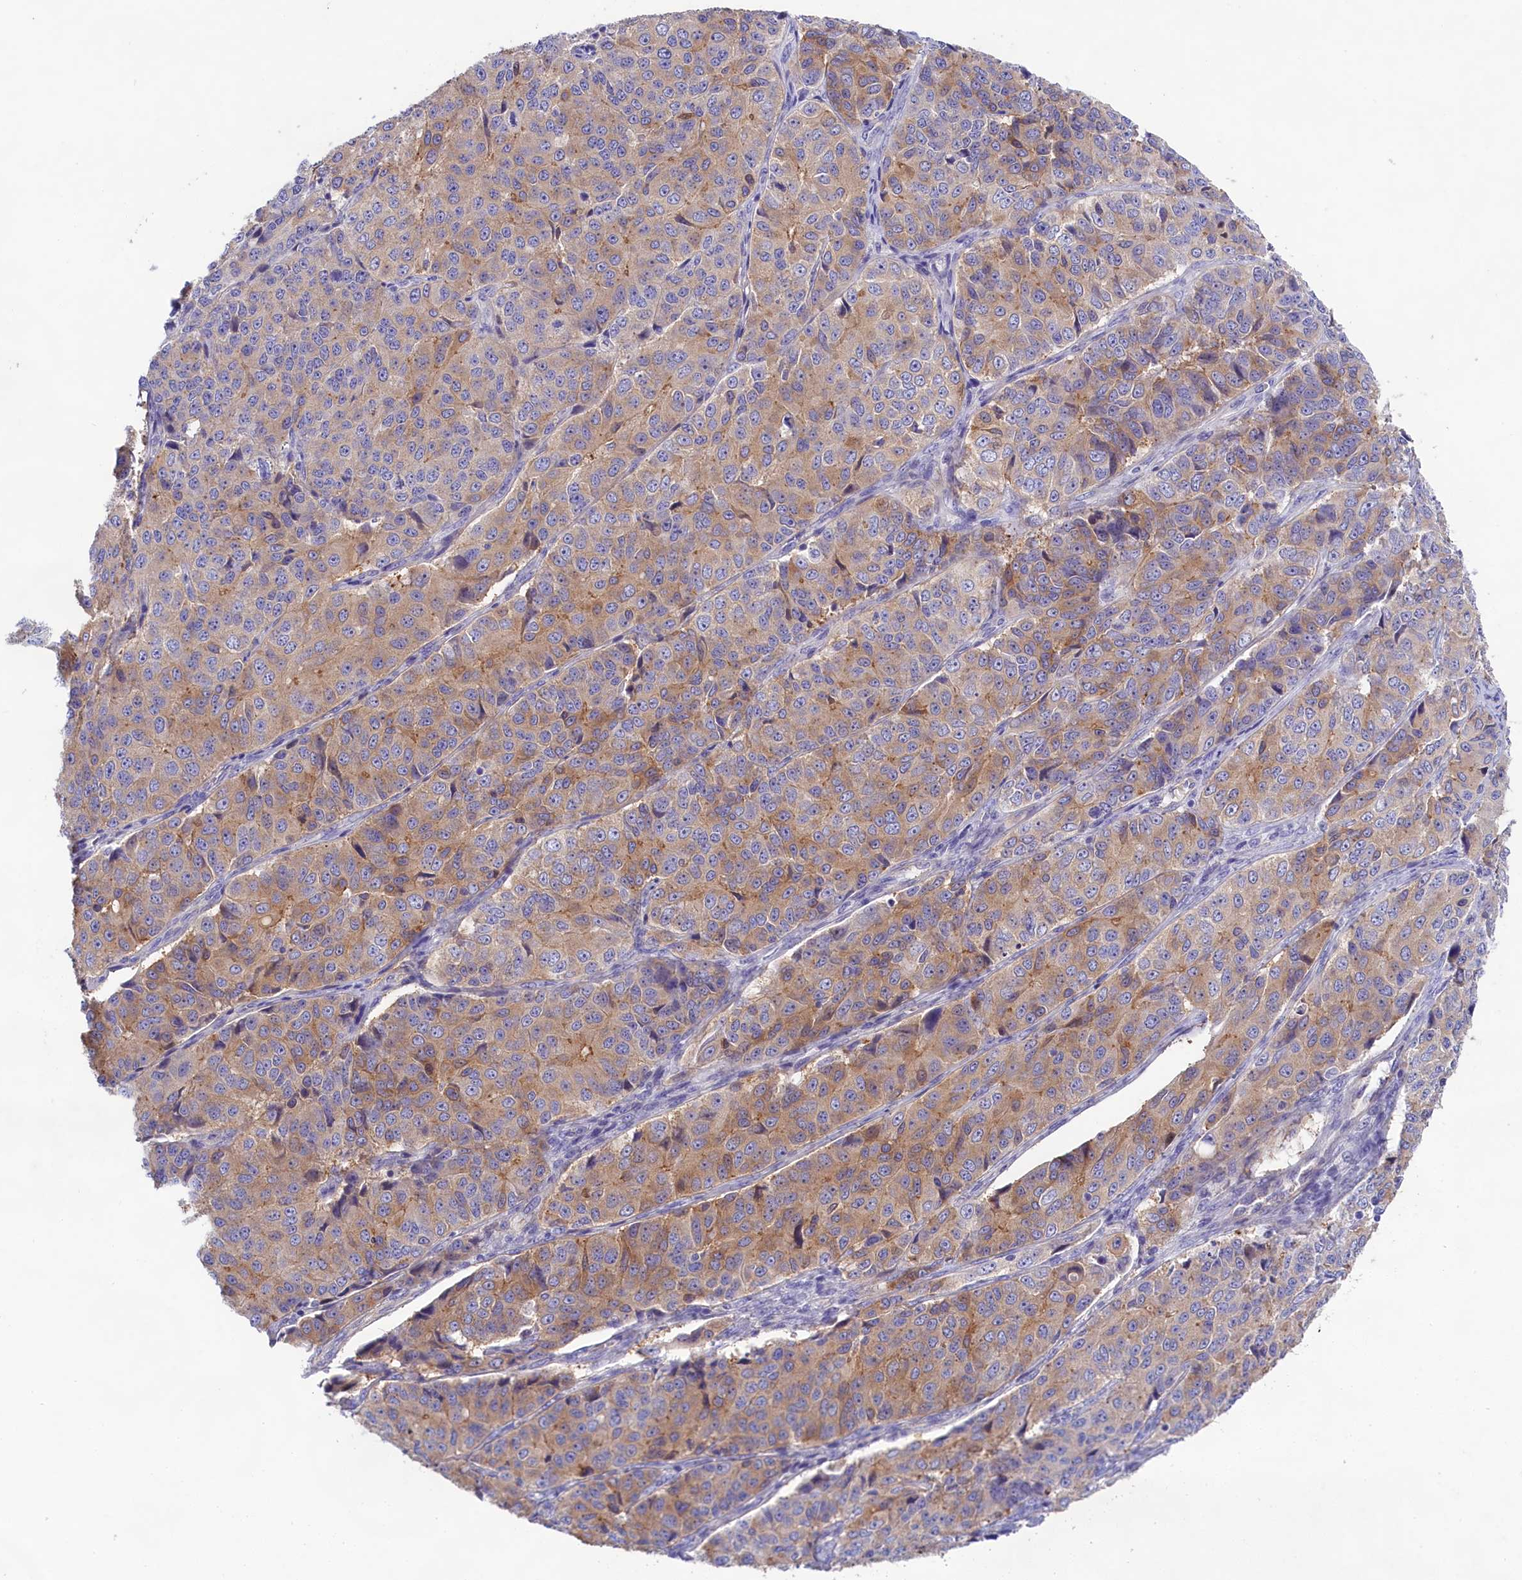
{"staining": {"intensity": "moderate", "quantity": "25%-75%", "location": "cytoplasmic/membranous"}, "tissue": "ovarian cancer", "cell_type": "Tumor cells", "image_type": "cancer", "snomed": [{"axis": "morphology", "description": "Carcinoma, endometroid"}, {"axis": "topography", "description": "Ovary"}], "caption": "A high-resolution photomicrograph shows immunohistochemistry (IHC) staining of ovarian cancer (endometroid carcinoma), which displays moderate cytoplasmic/membranous positivity in approximately 25%-75% of tumor cells.", "gene": "PPP1R13L", "patient": {"sex": "female", "age": 51}}